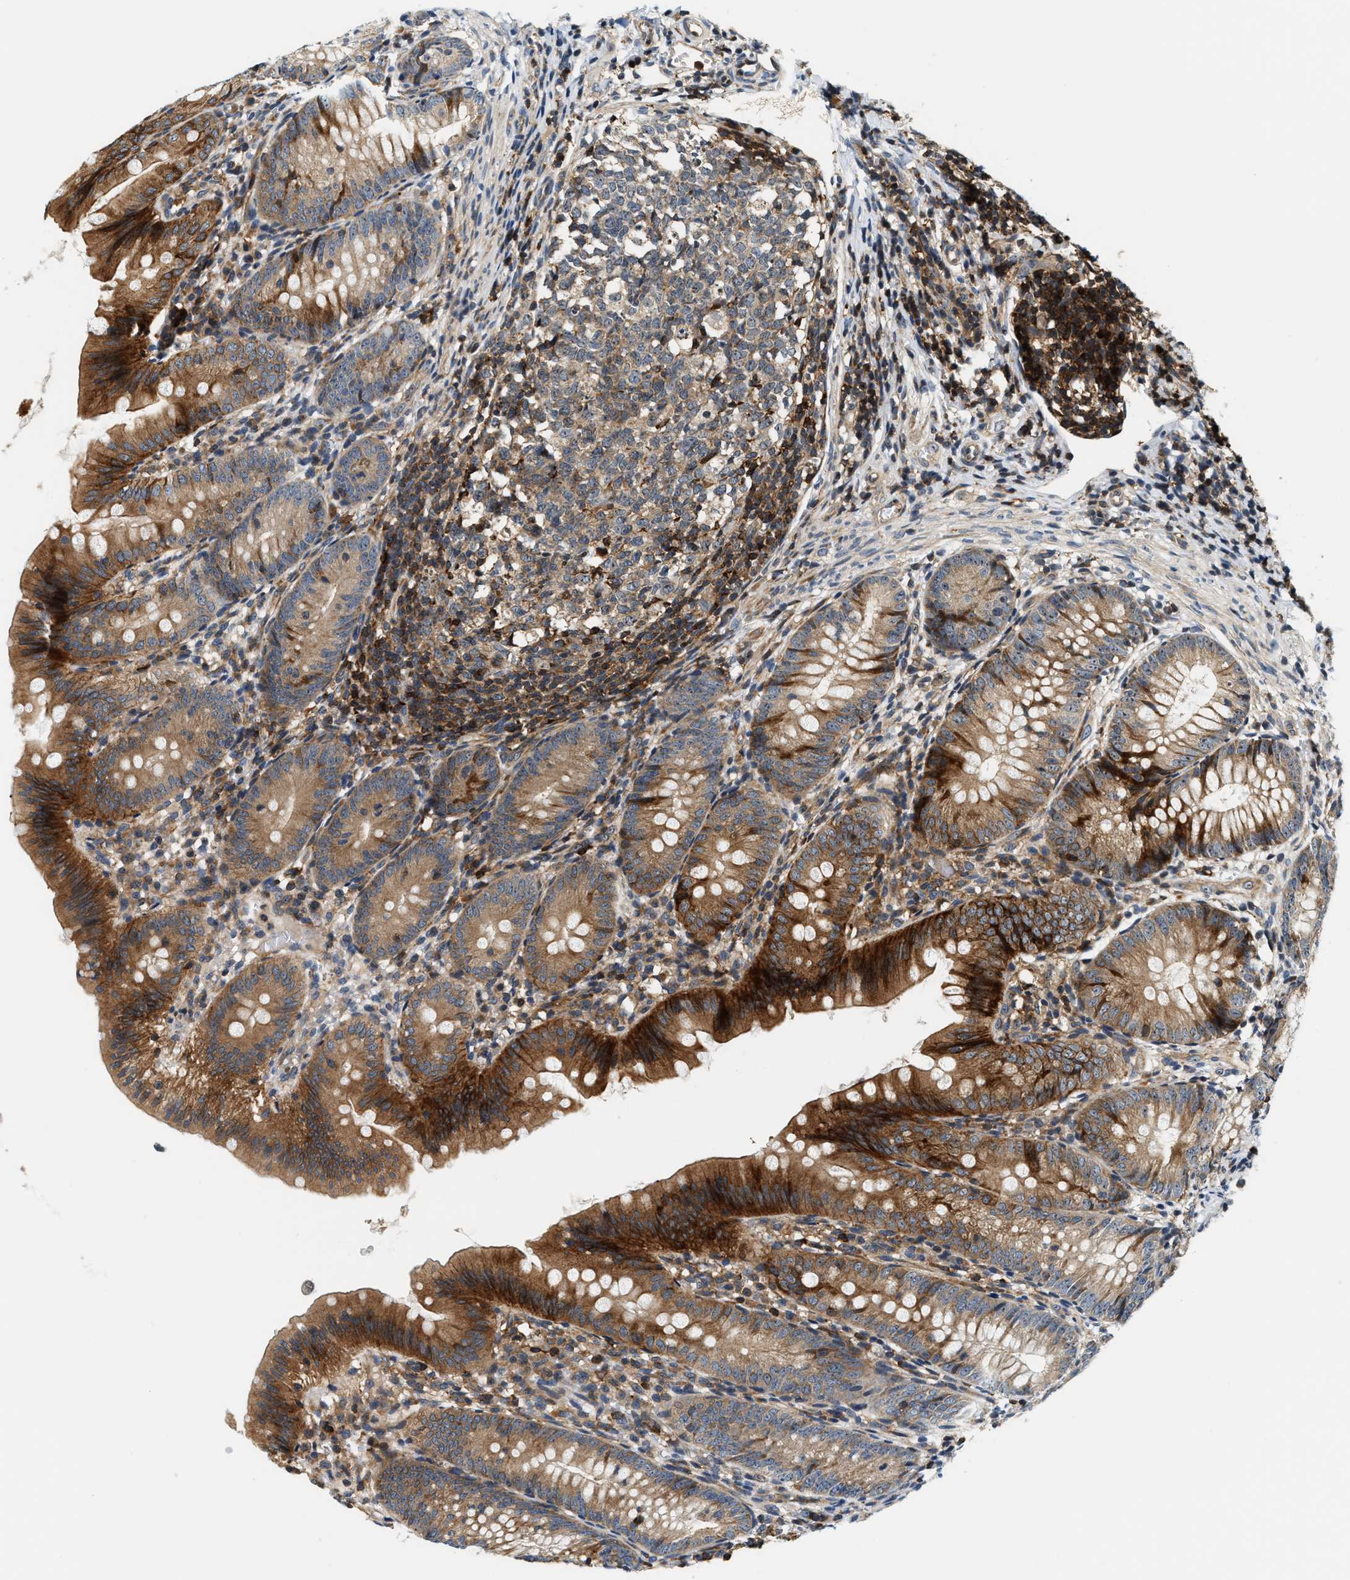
{"staining": {"intensity": "strong", "quantity": "<25%", "location": "cytoplasmic/membranous"}, "tissue": "appendix", "cell_type": "Glandular cells", "image_type": "normal", "snomed": [{"axis": "morphology", "description": "Normal tissue, NOS"}, {"axis": "topography", "description": "Appendix"}], "caption": "High-magnification brightfield microscopy of normal appendix stained with DAB (3,3'-diaminobenzidine) (brown) and counterstained with hematoxylin (blue). glandular cells exhibit strong cytoplasmic/membranous expression is seen in about<25% of cells.", "gene": "SAMD9", "patient": {"sex": "male", "age": 1}}